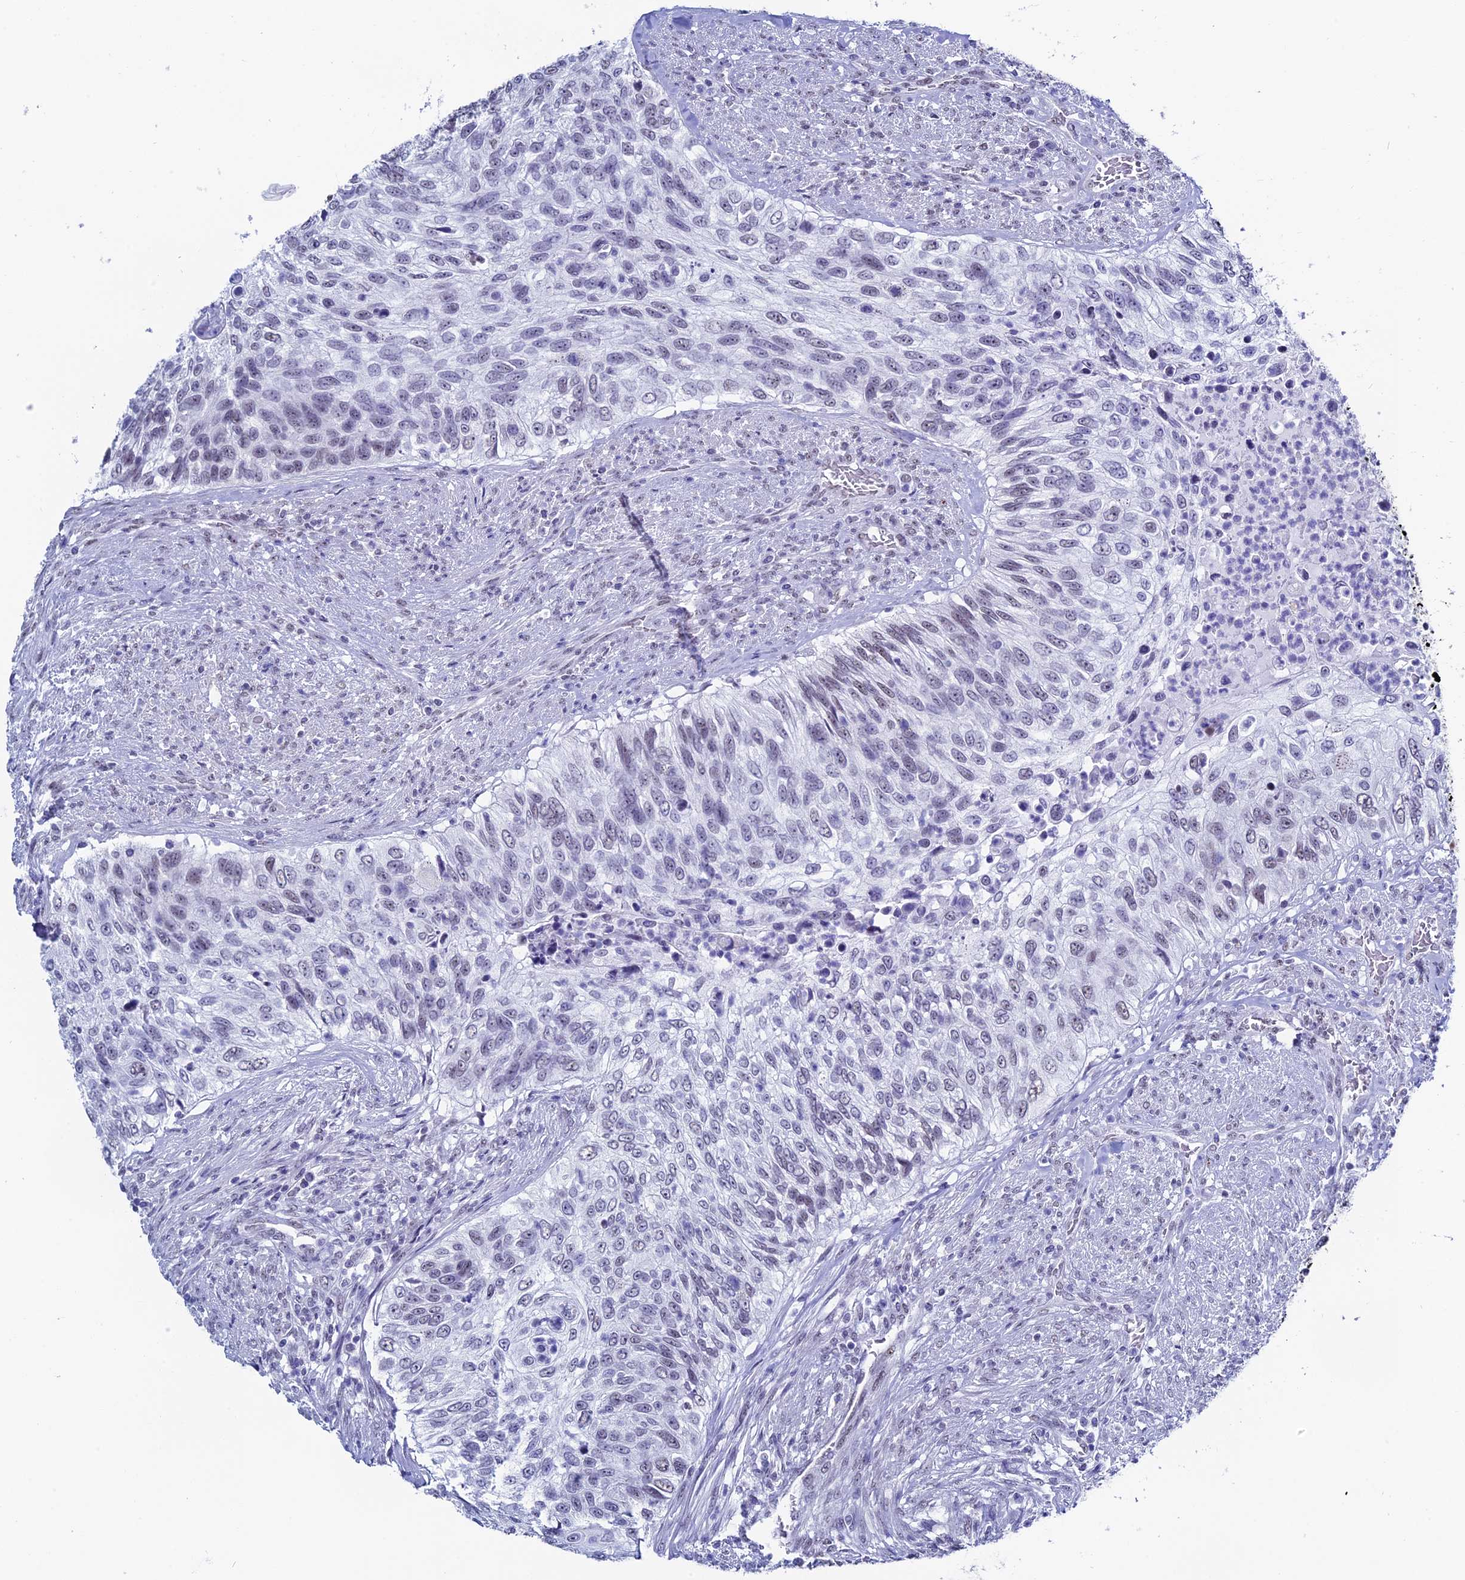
{"staining": {"intensity": "negative", "quantity": "none", "location": "none"}, "tissue": "urothelial cancer", "cell_type": "Tumor cells", "image_type": "cancer", "snomed": [{"axis": "morphology", "description": "Urothelial carcinoma, High grade"}, {"axis": "topography", "description": "Urinary bladder"}], "caption": "IHC image of neoplastic tissue: human high-grade urothelial carcinoma stained with DAB shows no significant protein staining in tumor cells.", "gene": "CD2BP2", "patient": {"sex": "female", "age": 60}}